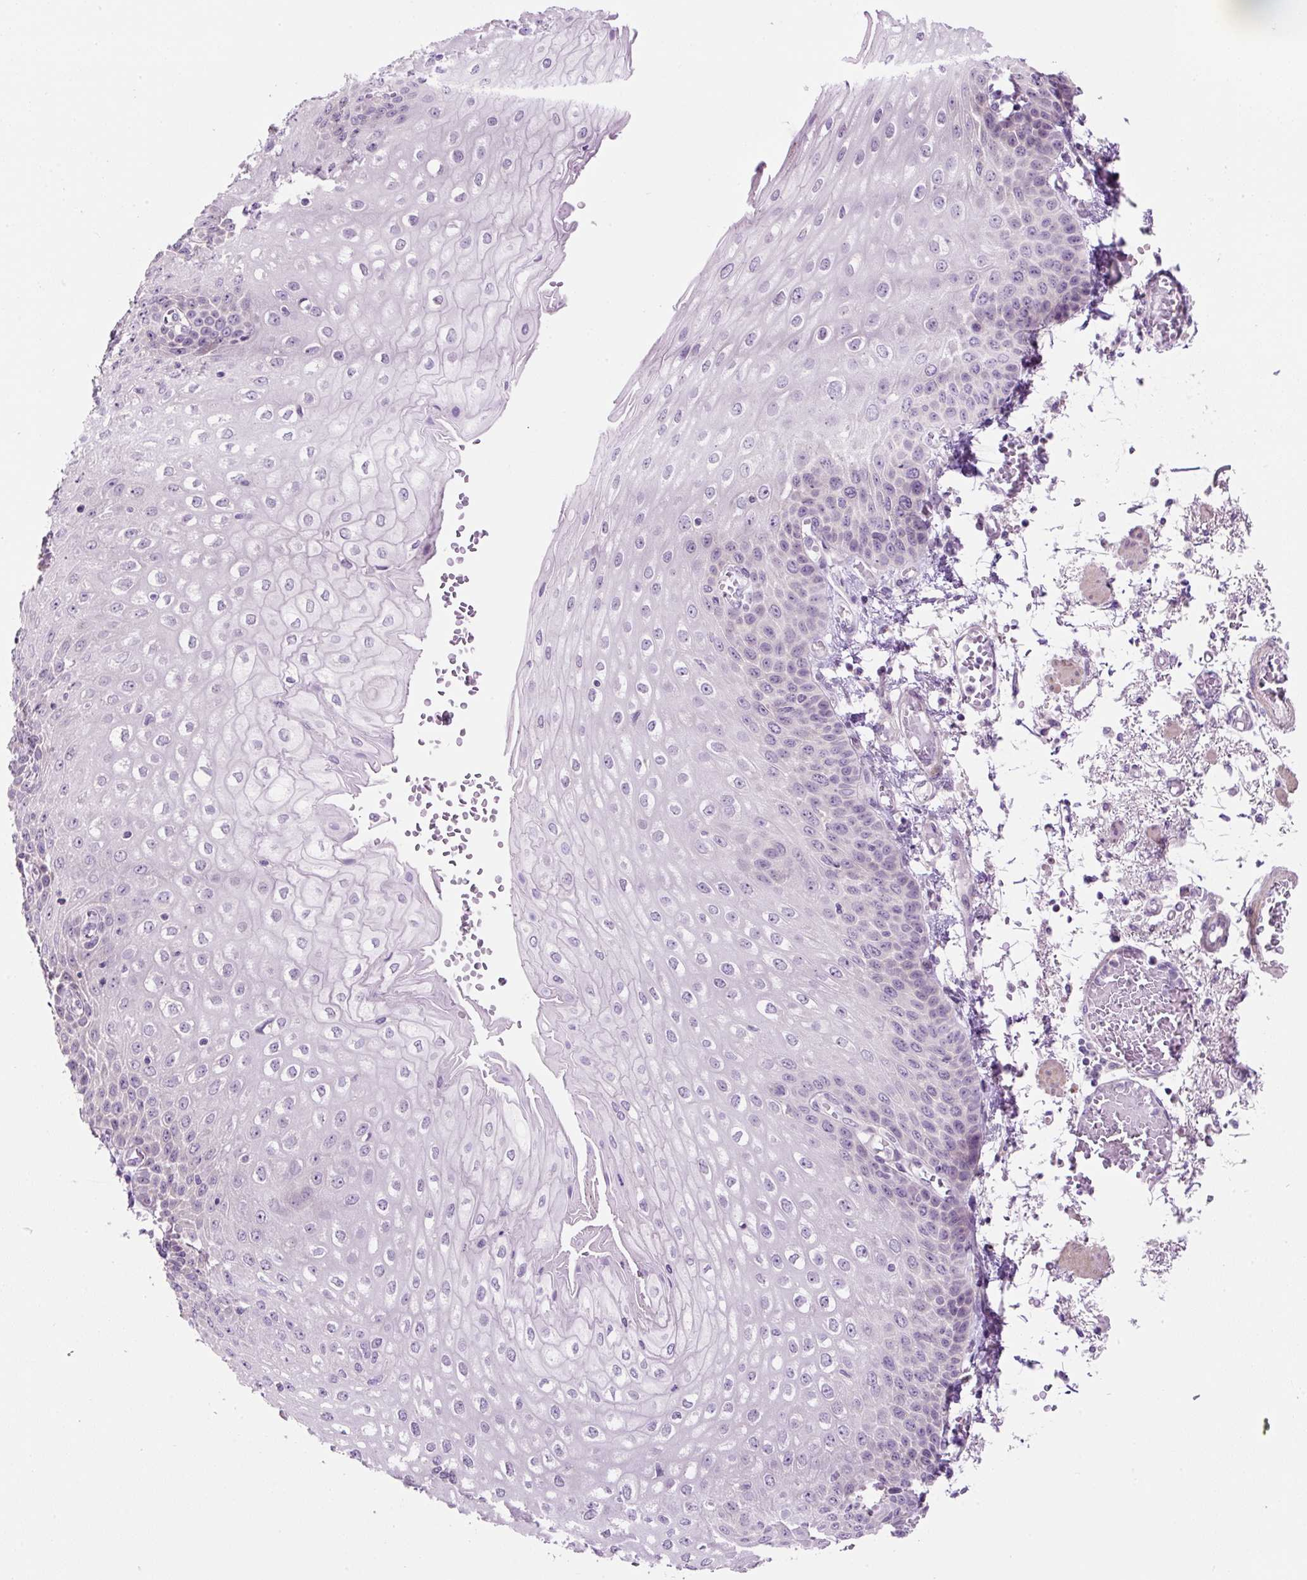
{"staining": {"intensity": "negative", "quantity": "none", "location": "none"}, "tissue": "esophagus", "cell_type": "Squamous epithelial cells", "image_type": "normal", "snomed": [{"axis": "morphology", "description": "Normal tissue, NOS"}, {"axis": "morphology", "description": "Adenocarcinoma, NOS"}, {"axis": "topography", "description": "Esophagus"}], "caption": "High power microscopy micrograph of an IHC image of normal esophagus, revealing no significant staining in squamous epithelial cells.", "gene": "OGDHL", "patient": {"sex": "male", "age": 81}}